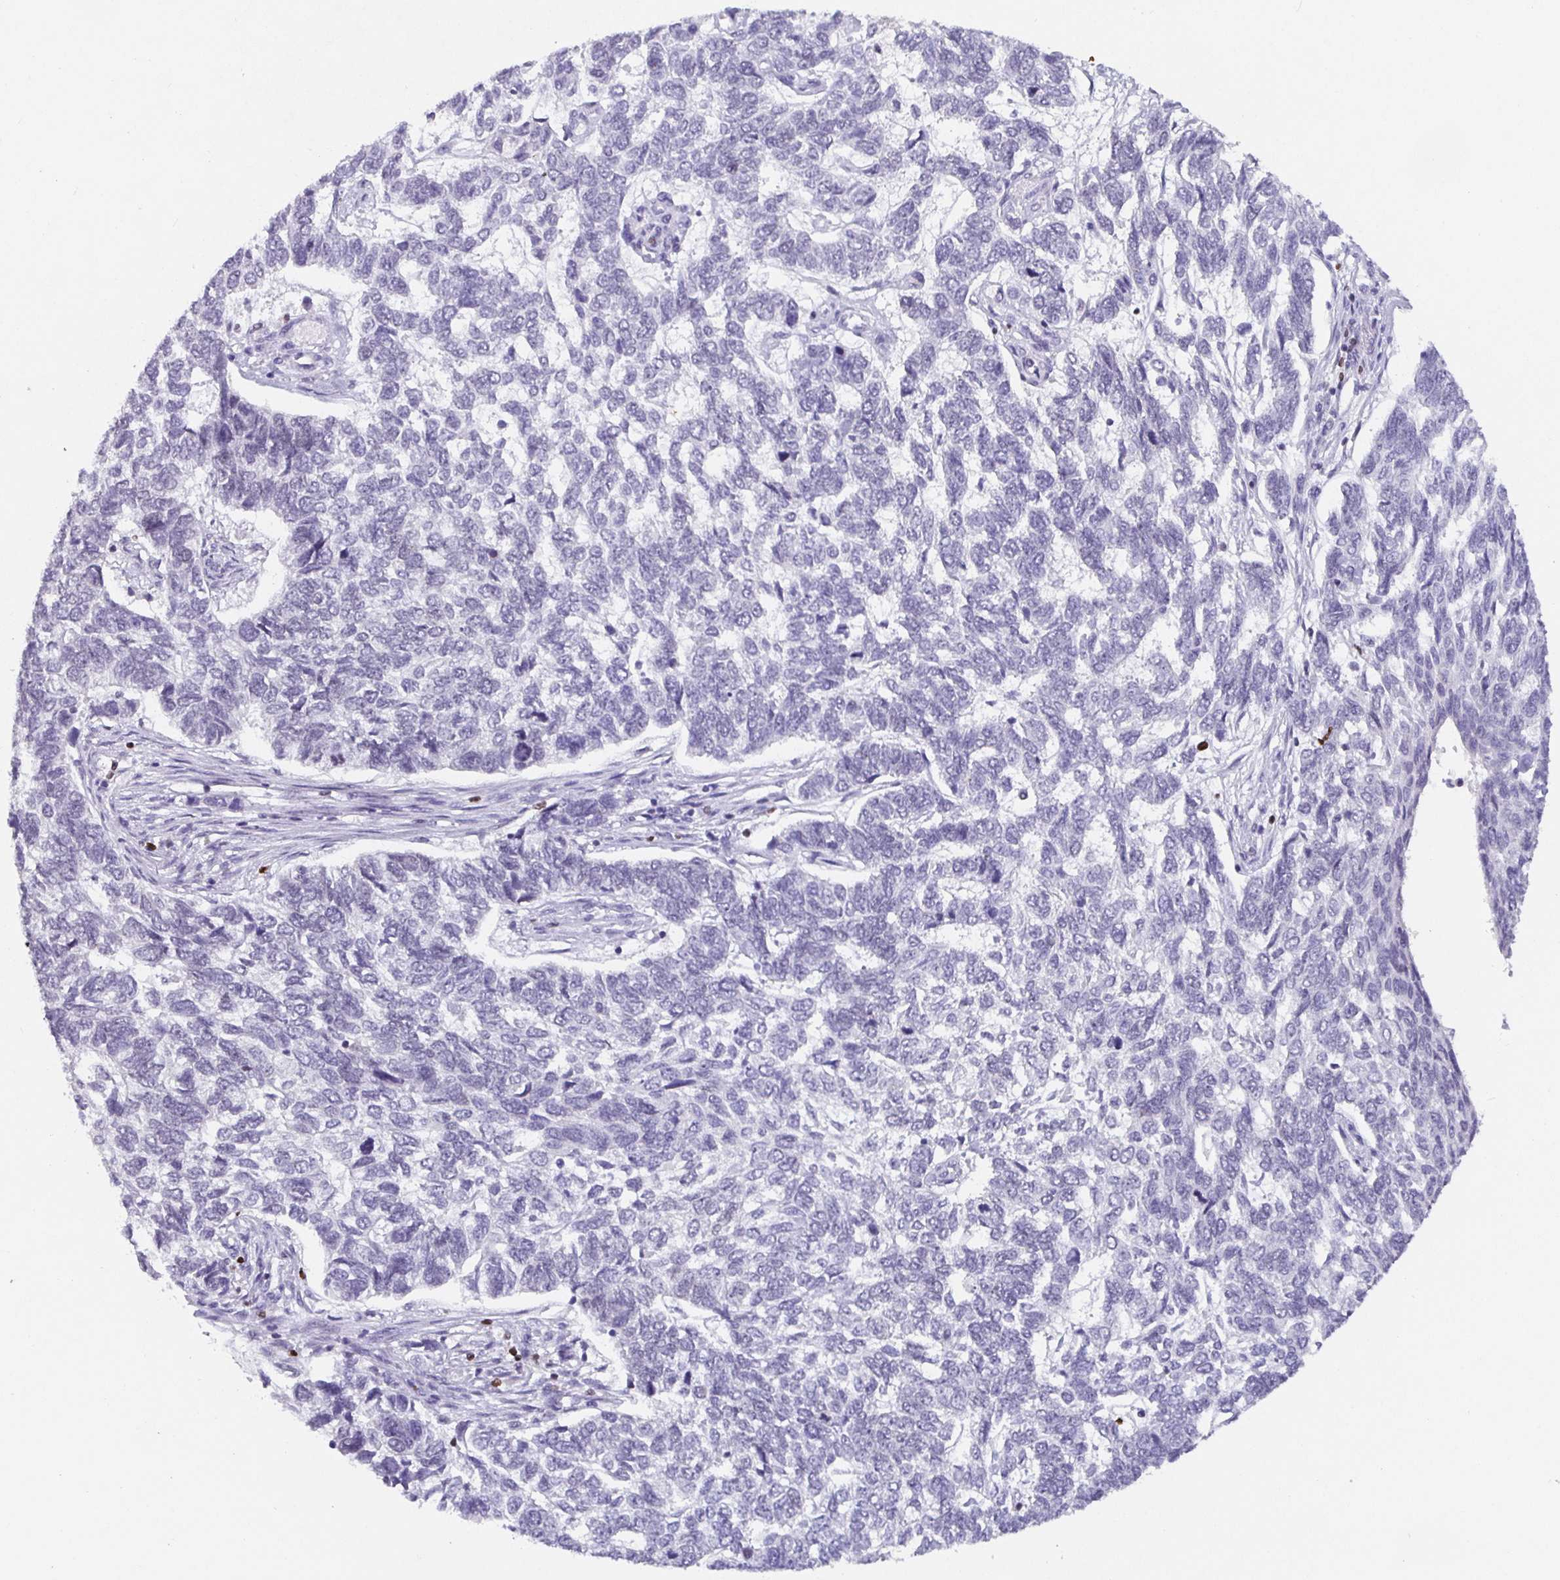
{"staining": {"intensity": "negative", "quantity": "none", "location": "none"}, "tissue": "skin cancer", "cell_type": "Tumor cells", "image_type": "cancer", "snomed": [{"axis": "morphology", "description": "Basal cell carcinoma"}, {"axis": "topography", "description": "Skin"}], "caption": "This is an IHC histopathology image of skin cancer. There is no positivity in tumor cells.", "gene": "SATB1", "patient": {"sex": "female", "age": 65}}